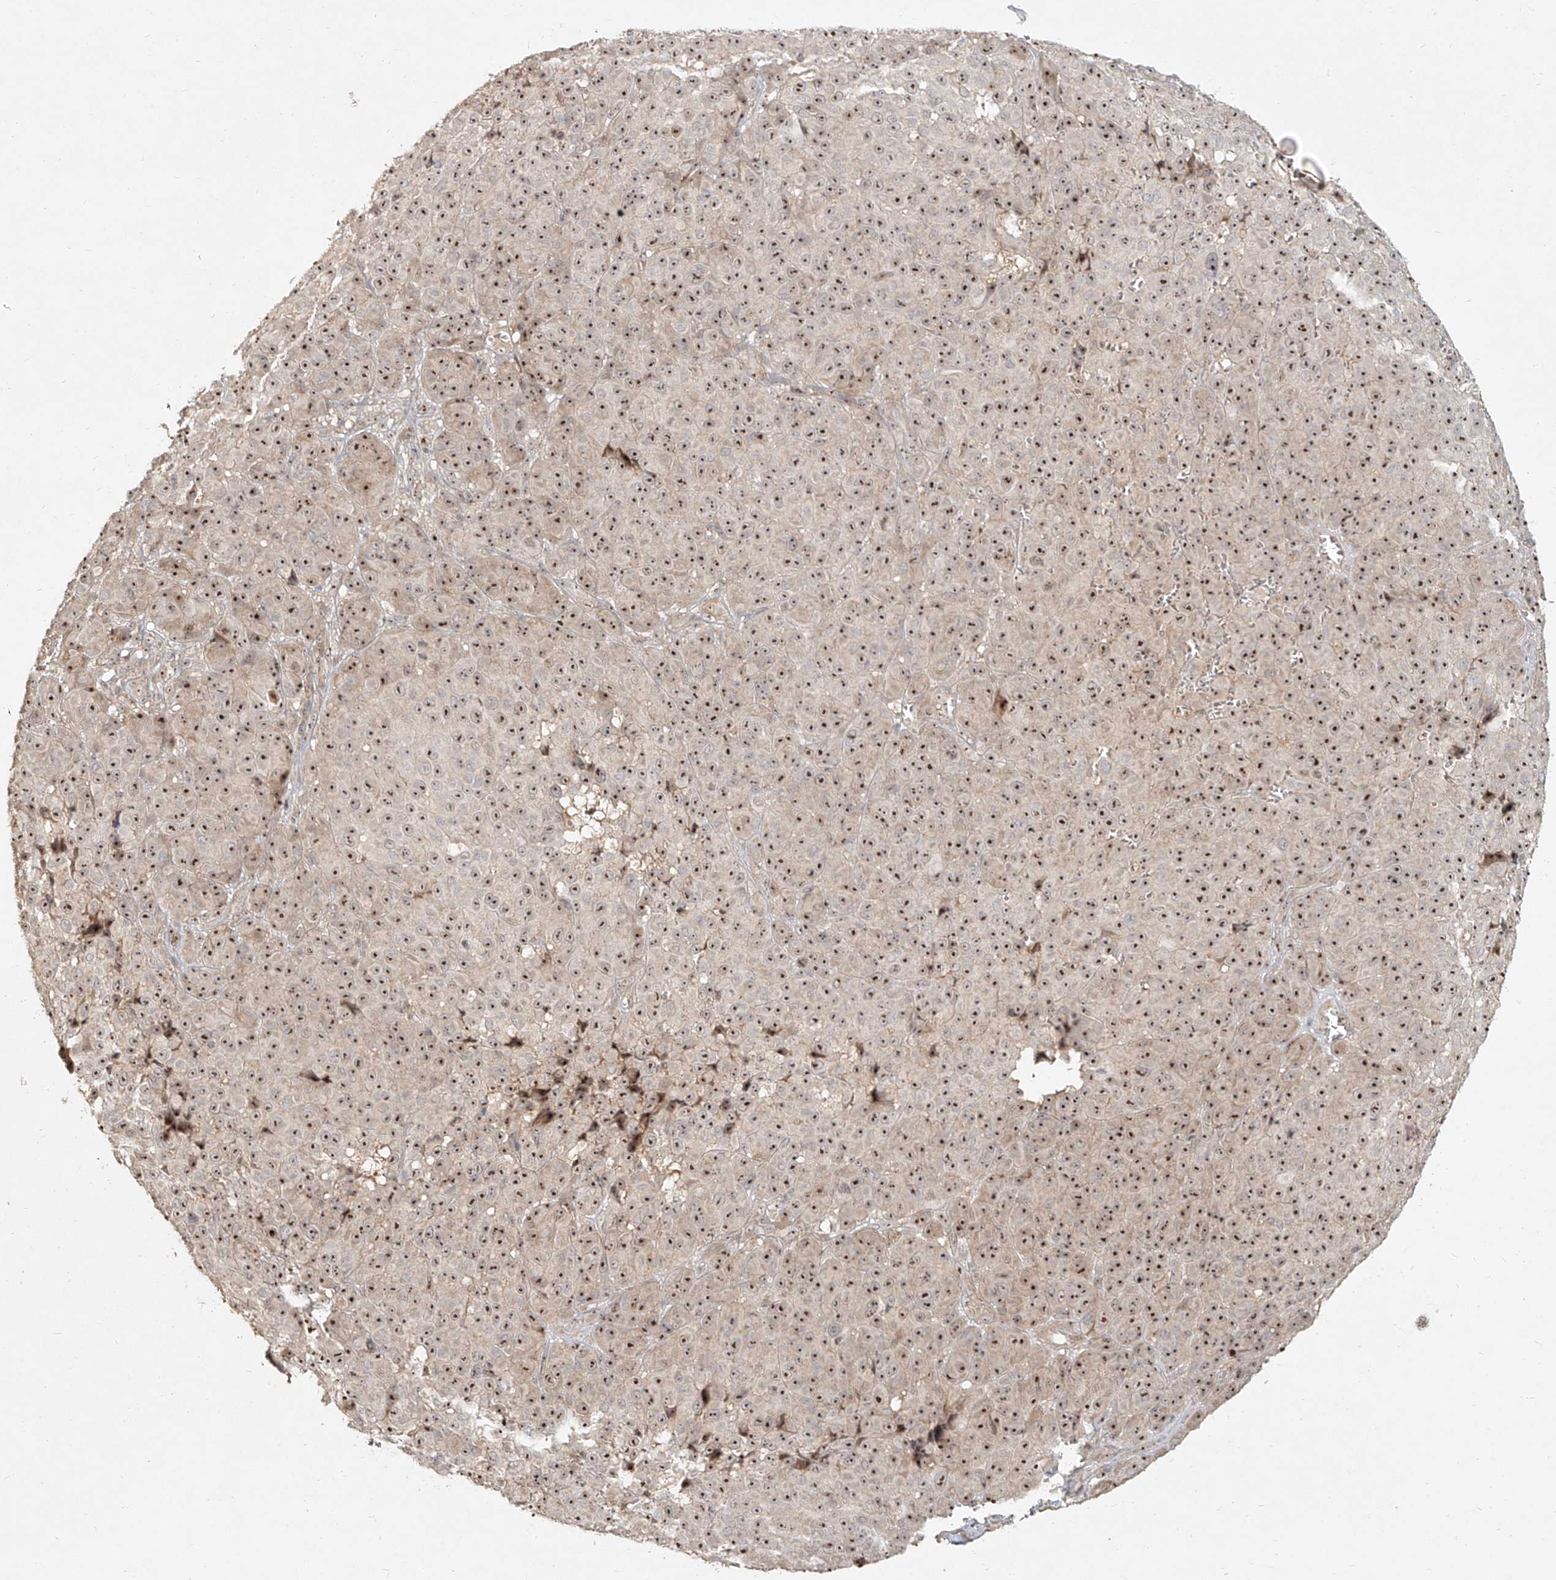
{"staining": {"intensity": "strong", "quantity": ">75%", "location": "nuclear"}, "tissue": "melanoma", "cell_type": "Tumor cells", "image_type": "cancer", "snomed": [{"axis": "morphology", "description": "Malignant melanoma, NOS"}, {"axis": "topography", "description": "Skin"}], "caption": "Immunohistochemistry (DAB) staining of malignant melanoma displays strong nuclear protein staining in approximately >75% of tumor cells.", "gene": "BYSL", "patient": {"sex": "male", "age": 73}}